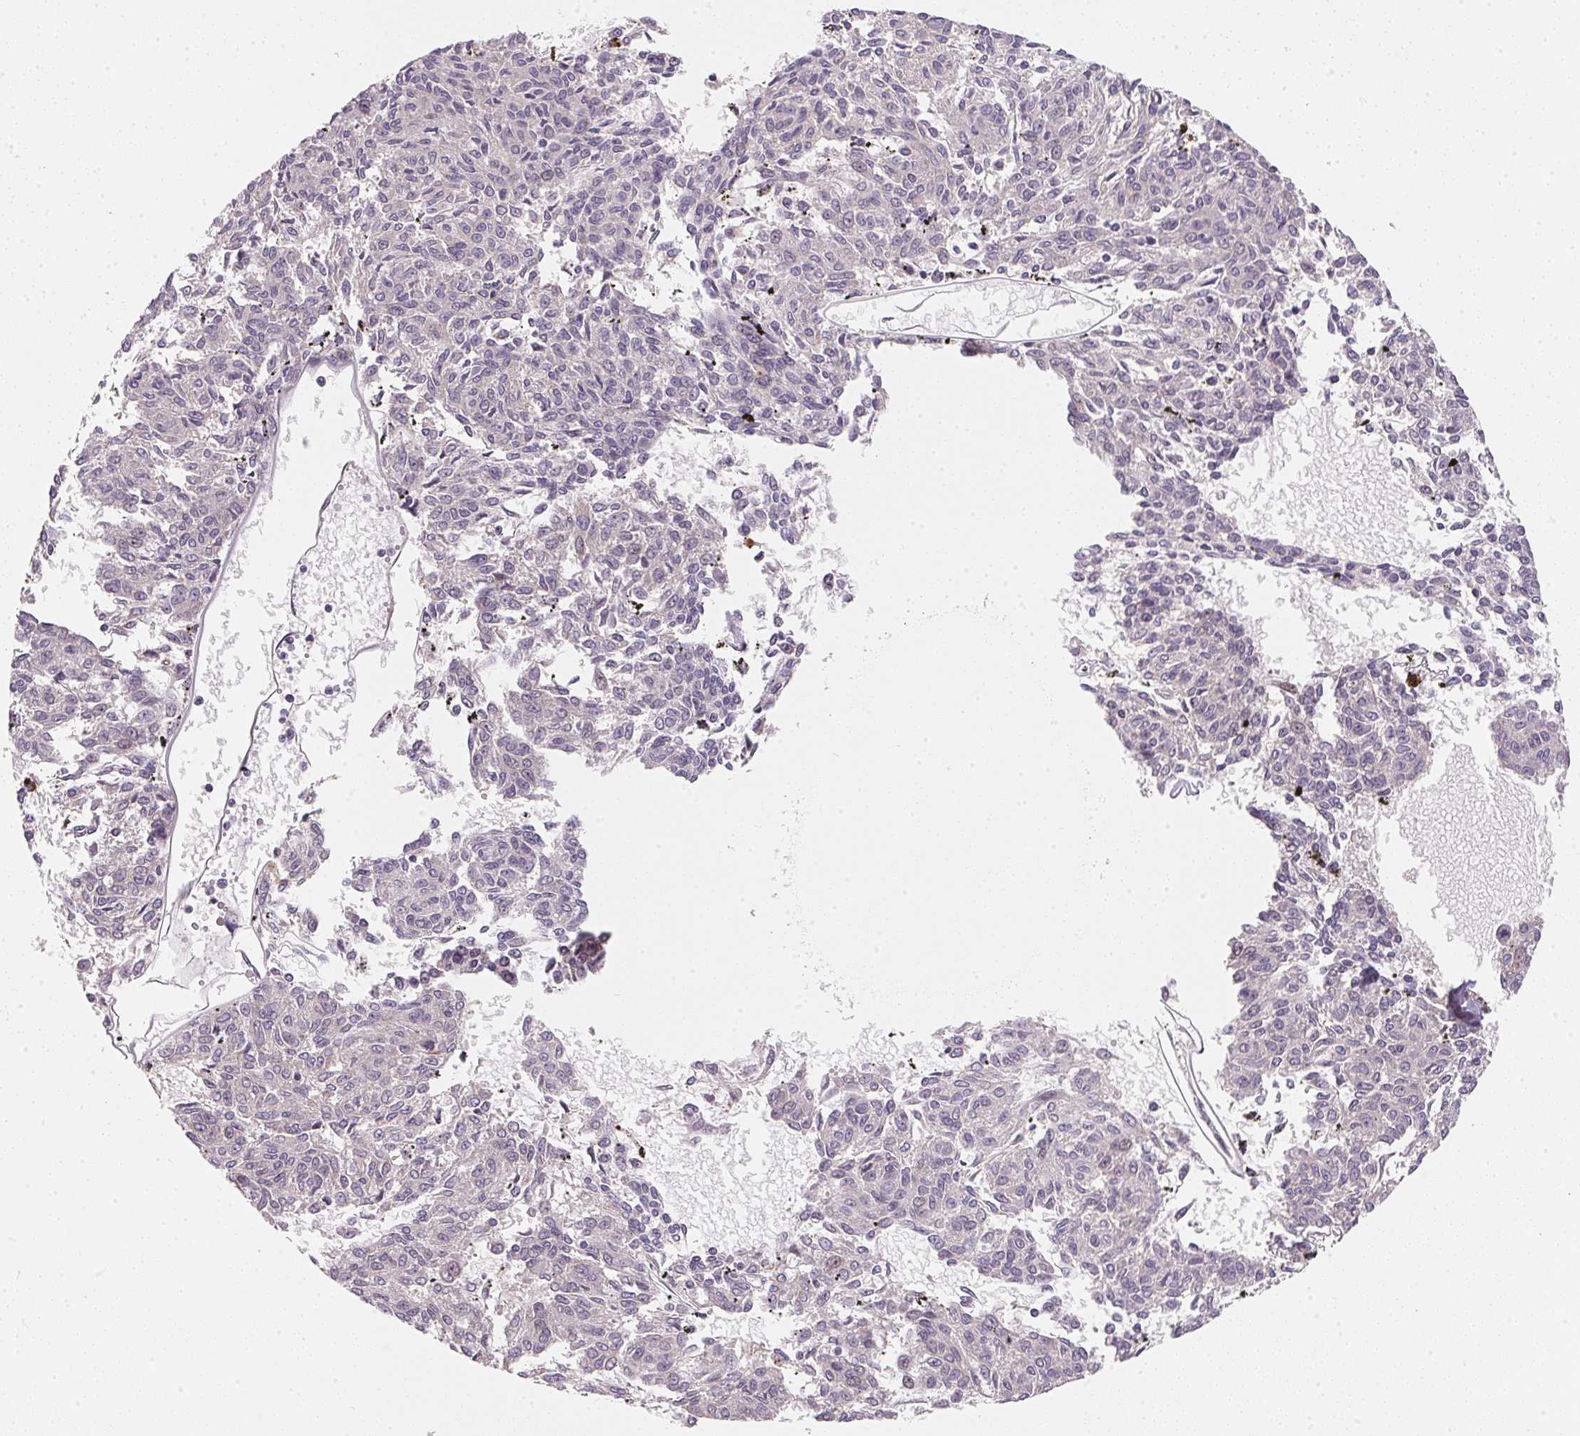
{"staining": {"intensity": "negative", "quantity": "none", "location": "none"}, "tissue": "melanoma", "cell_type": "Tumor cells", "image_type": "cancer", "snomed": [{"axis": "morphology", "description": "Malignant melanoma, NOS"}, {"axis": "topography", "description": "Skin"}], "caption": "The micrograph reveals no staining of tumor cells in malignant melanoma.", "gene": "EI24", "patient": {"sex": "female", "age": 72}}